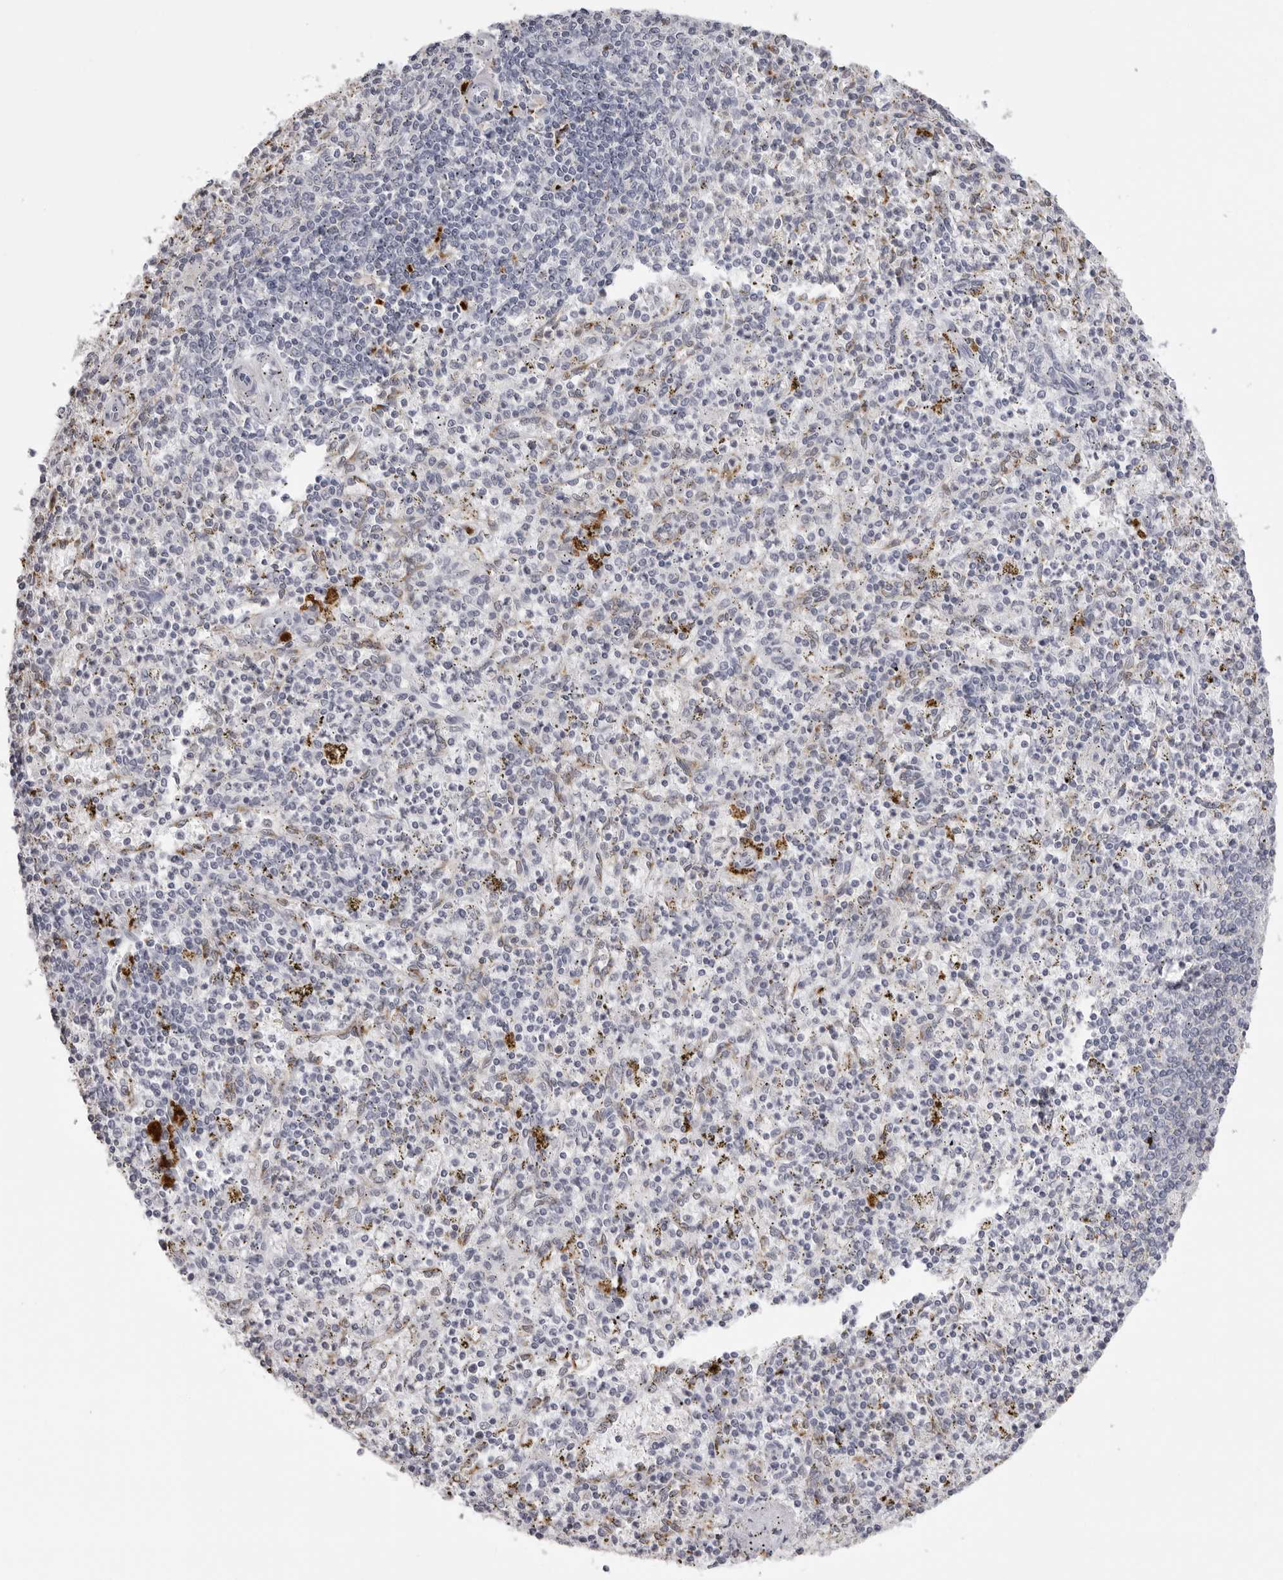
{"staining": {"intensity": "negative", "quantity": "none", "location": "none"}, "tissue": "spleen", "cell_type": "Cells in red pulp", "image_type": "normal", "snomed": [{"axis": "morphology", "description": "Normal tissue, NOS"}, {"axis": "topography", "description": "Spleen"}], "caption": "Immunohistochemistry of benign human spleen displays no expression in cells in red pulp. (DAB (3,3'-diaminobenzidine) immunohistochemistry (IHC), high magnification).", "gene": "IL25", "patient": {"sex": "male", "age": 72}}